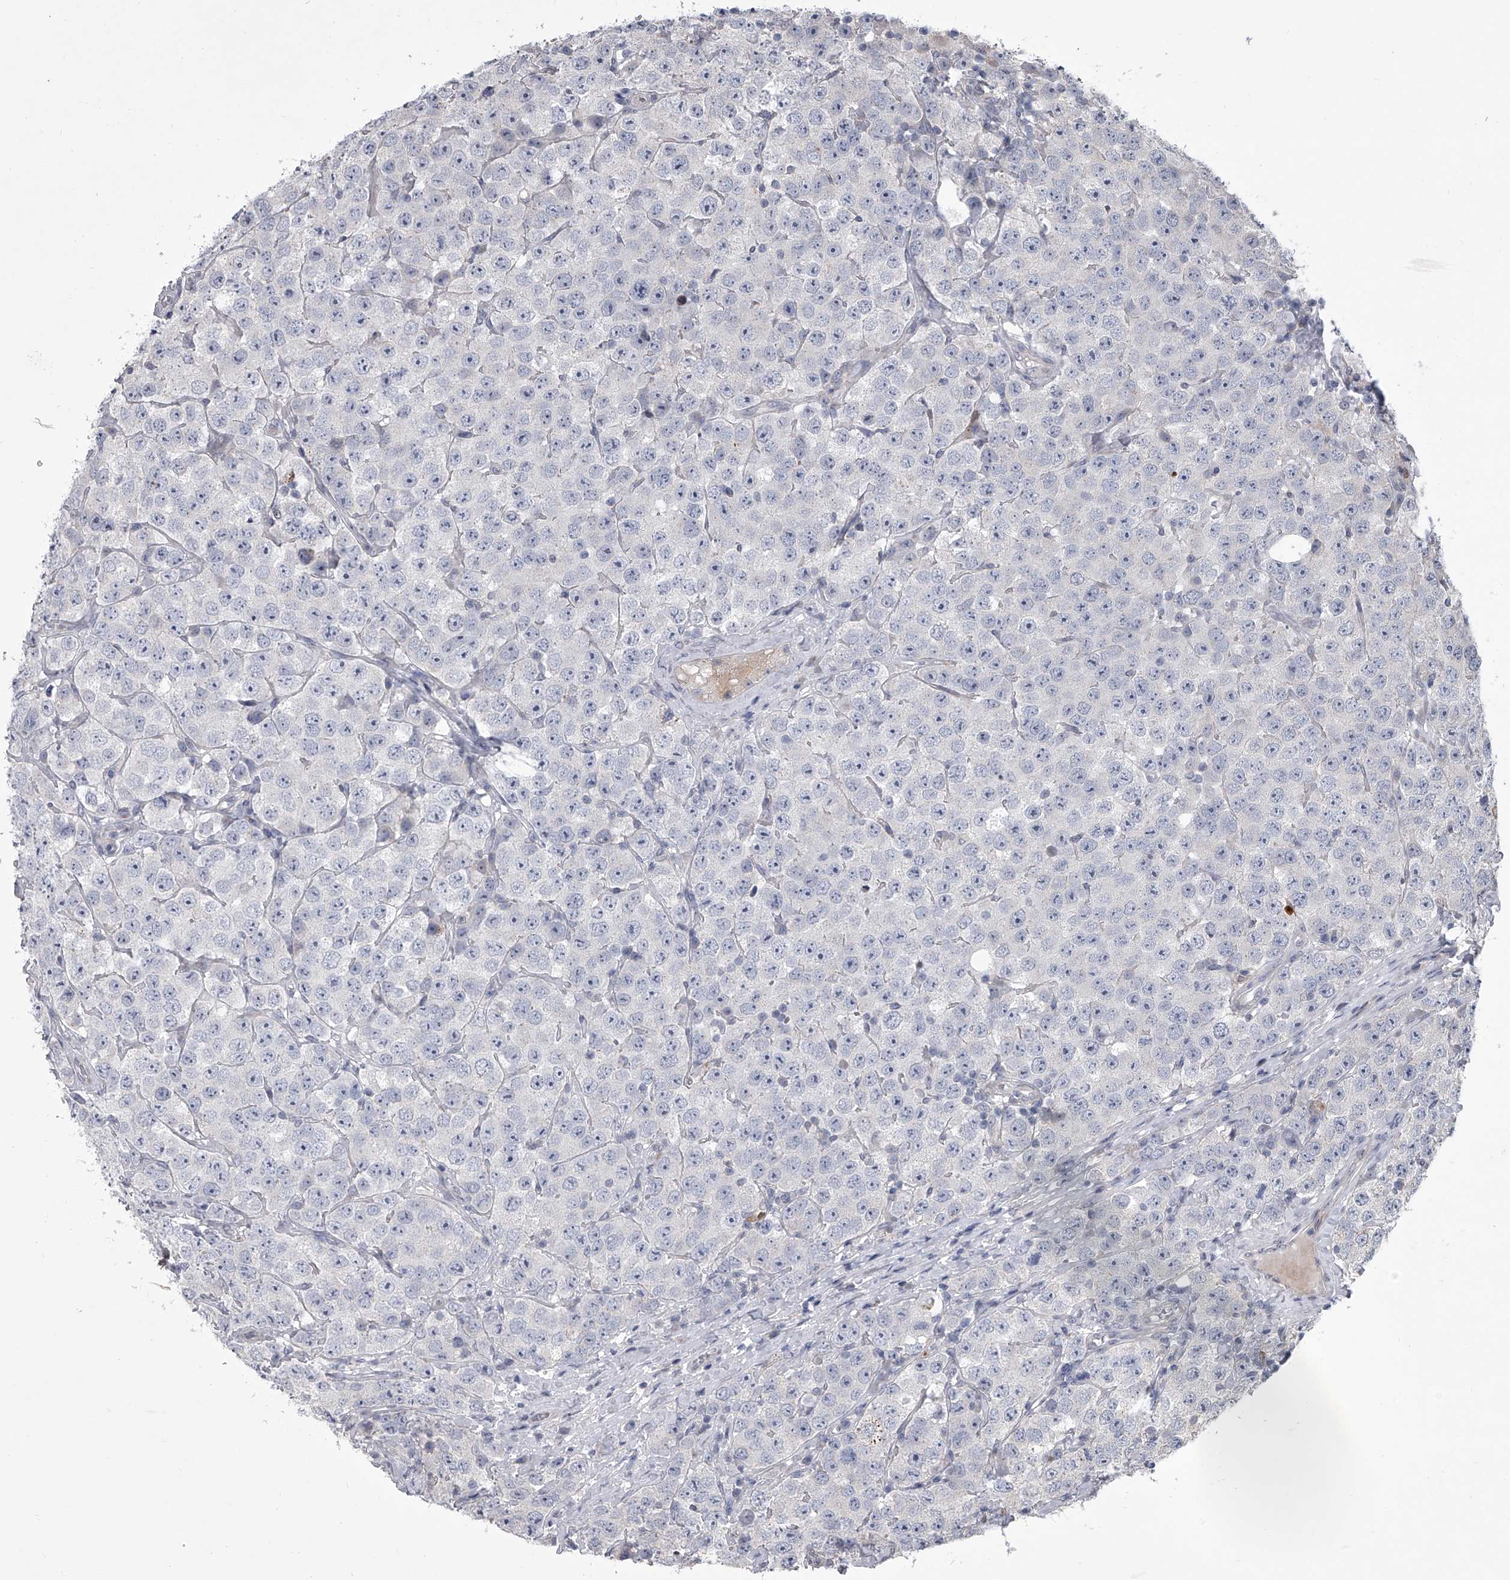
{"staining": {"intensity": "weak", "quantity": "<25%", "location": "cytoplasmic/membranous"}, "tissue": "testis cancer", "cell_type": "Tumor cells", "image_type": "cancer", "snomed": [{"axis": "morphology", "description": "Seminoma, NOS"}, {"axis": "topography", "description": "Testis"}], "caption": "DAB (3,3'-diaminobenzidine) immunohistochemical staining of testis cancer (seminoma) reveals no significant expression in tumor cells.", "gene": "HEATR6", "patient": {"sex": "male", "age": 28}}